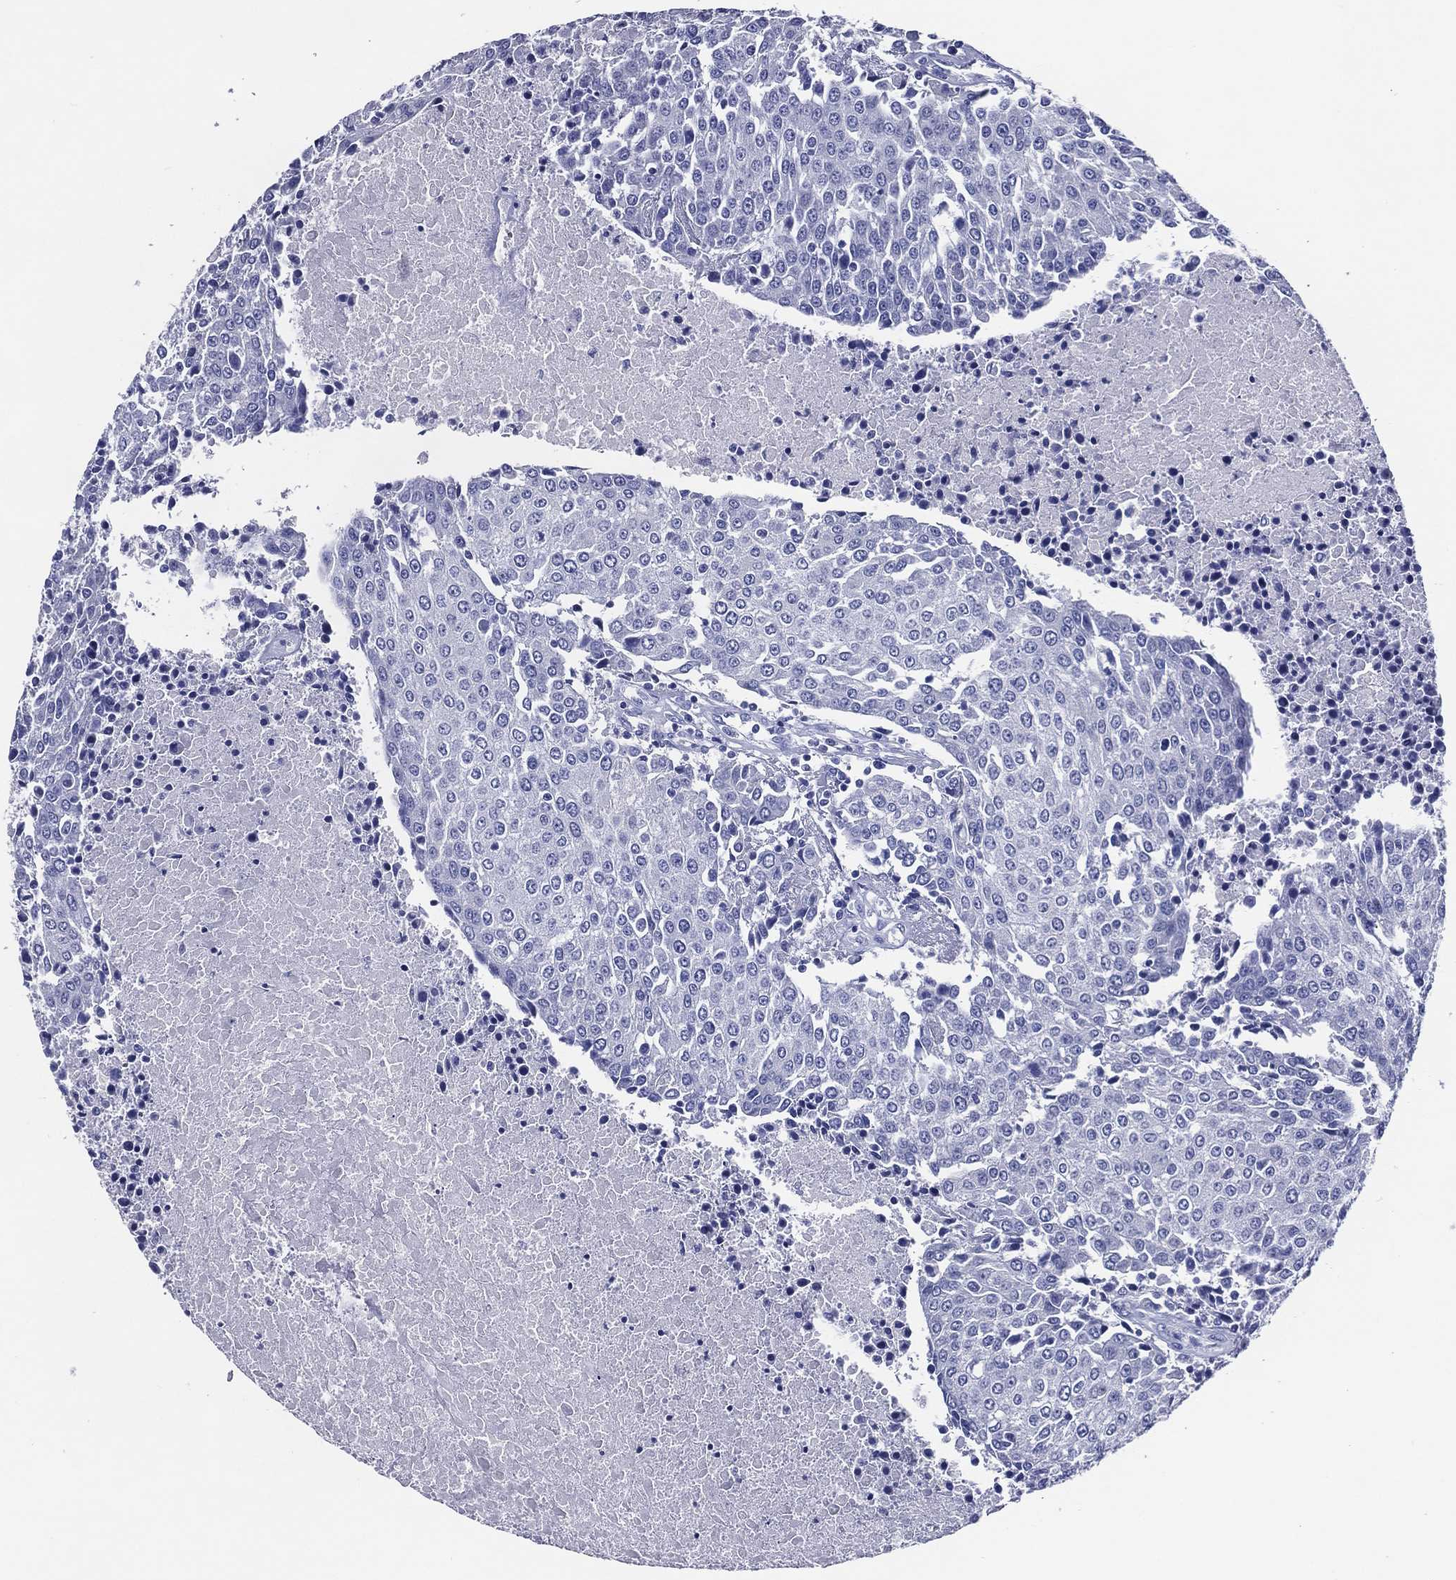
{"staining": {"intensity": "negative", "quantity": "none", "location": "none"}, "tissue": "urothelial cancer", "cell_type": "Tumor cells", "image_type": "cancer", "snomed": [{"axis": "morphology", "description": "Urothelial carcinoma, High grade"}, {"axis": "topography", "description": "Urinary bladder"}], "caption": "Urothelial carcinoma (high-grade) was stained to show a protein in brown. There is no significant positivity in tumor cells. Nuclei are stained in blue.", "gene": "ACE2", "patient": {"sex": "female", "age": 85}}